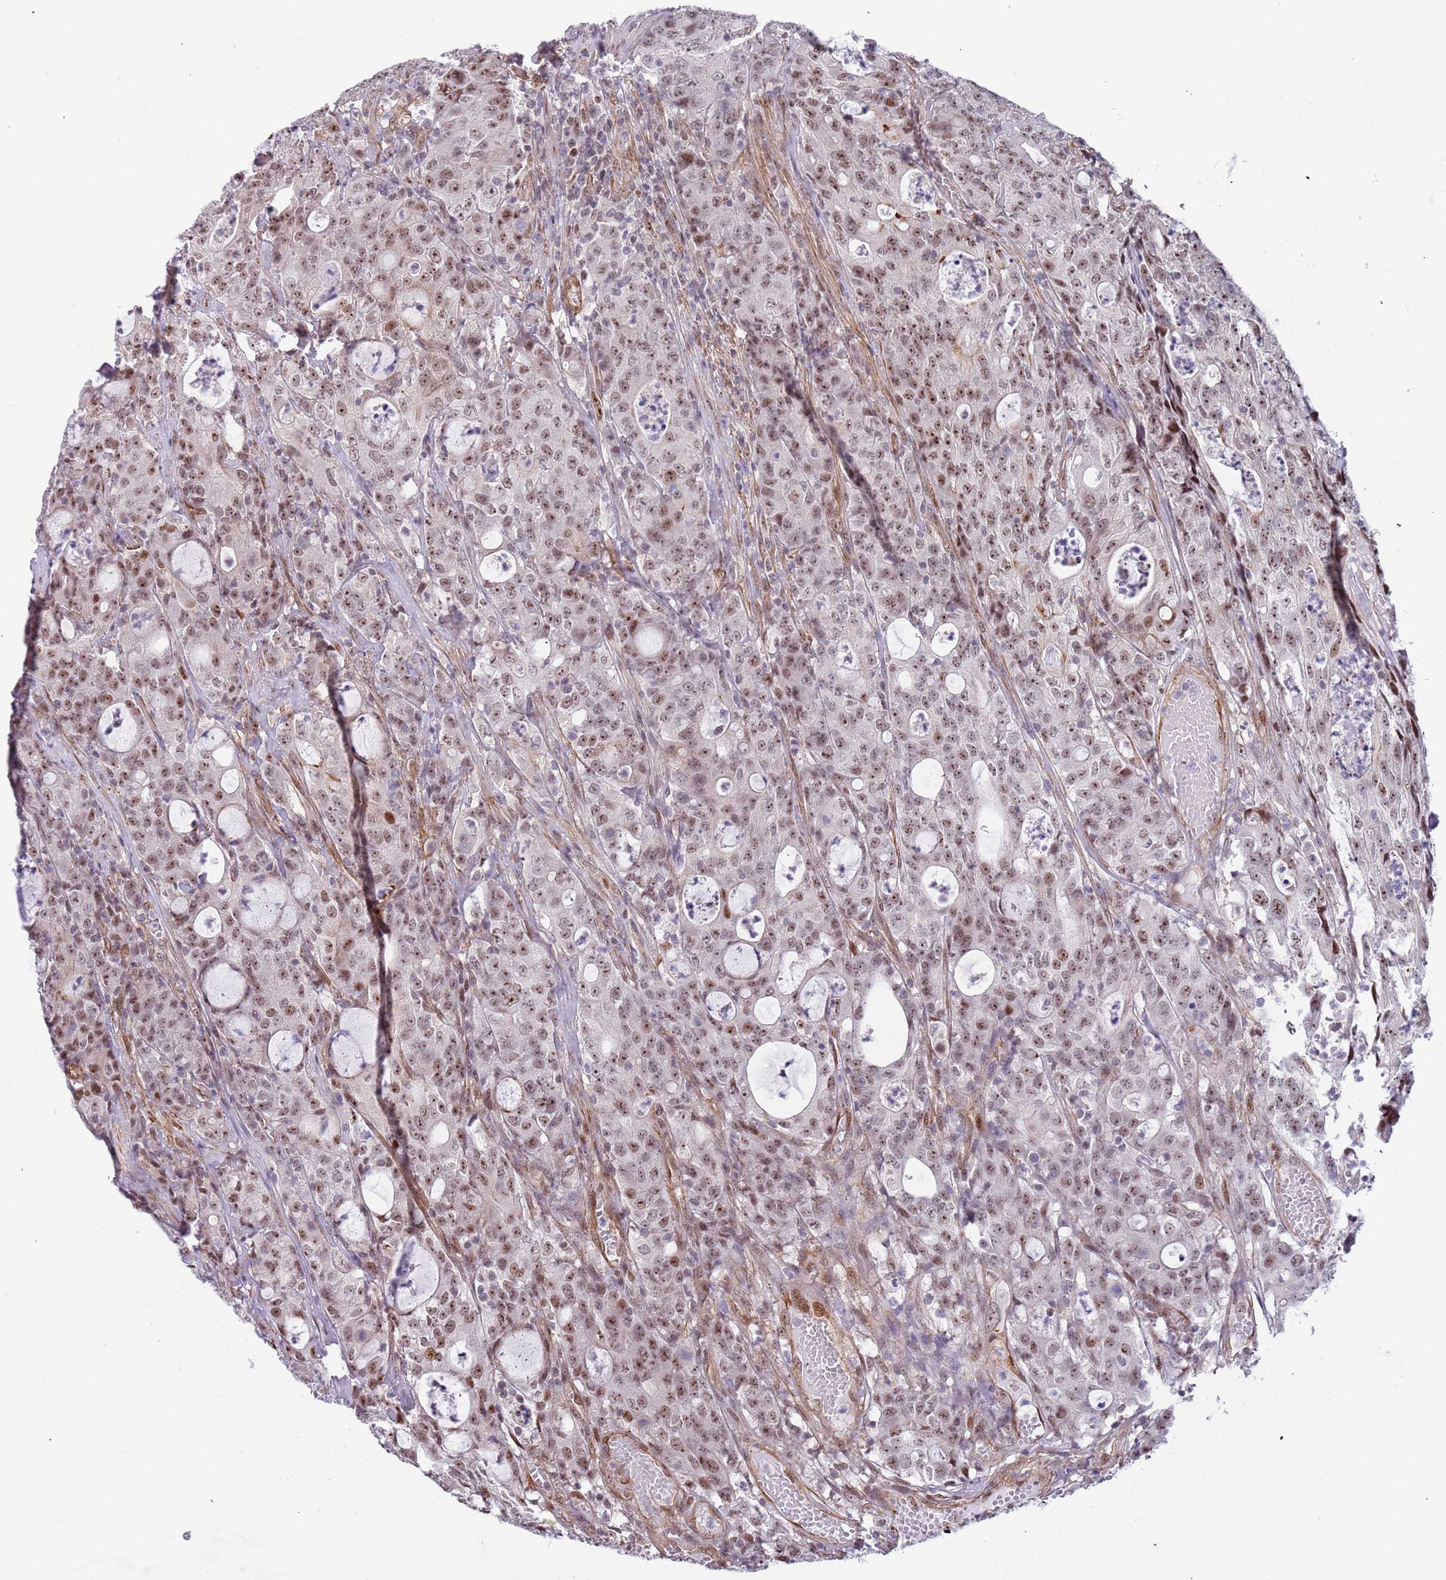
{"staining": {"intensity": "moderate", "quantity": ">75%", "location": "nuclear"}, "tissue": "colorectal cancer", "cell_type": "Tumor cells", "image_type": "cancer", "snomed": [{"axis": "morphology", "description": "Adenocarcinoma, NOS"}, {"axis": "topography", "description": "Colon"}], "caption": "Colorectal adenocarcinoma stained with IHC displays moderate nuclear positivity in approximately >75% of tumor cells.", "gene": "LRMDA", "patient": {"sex": "male", "age": 83}}